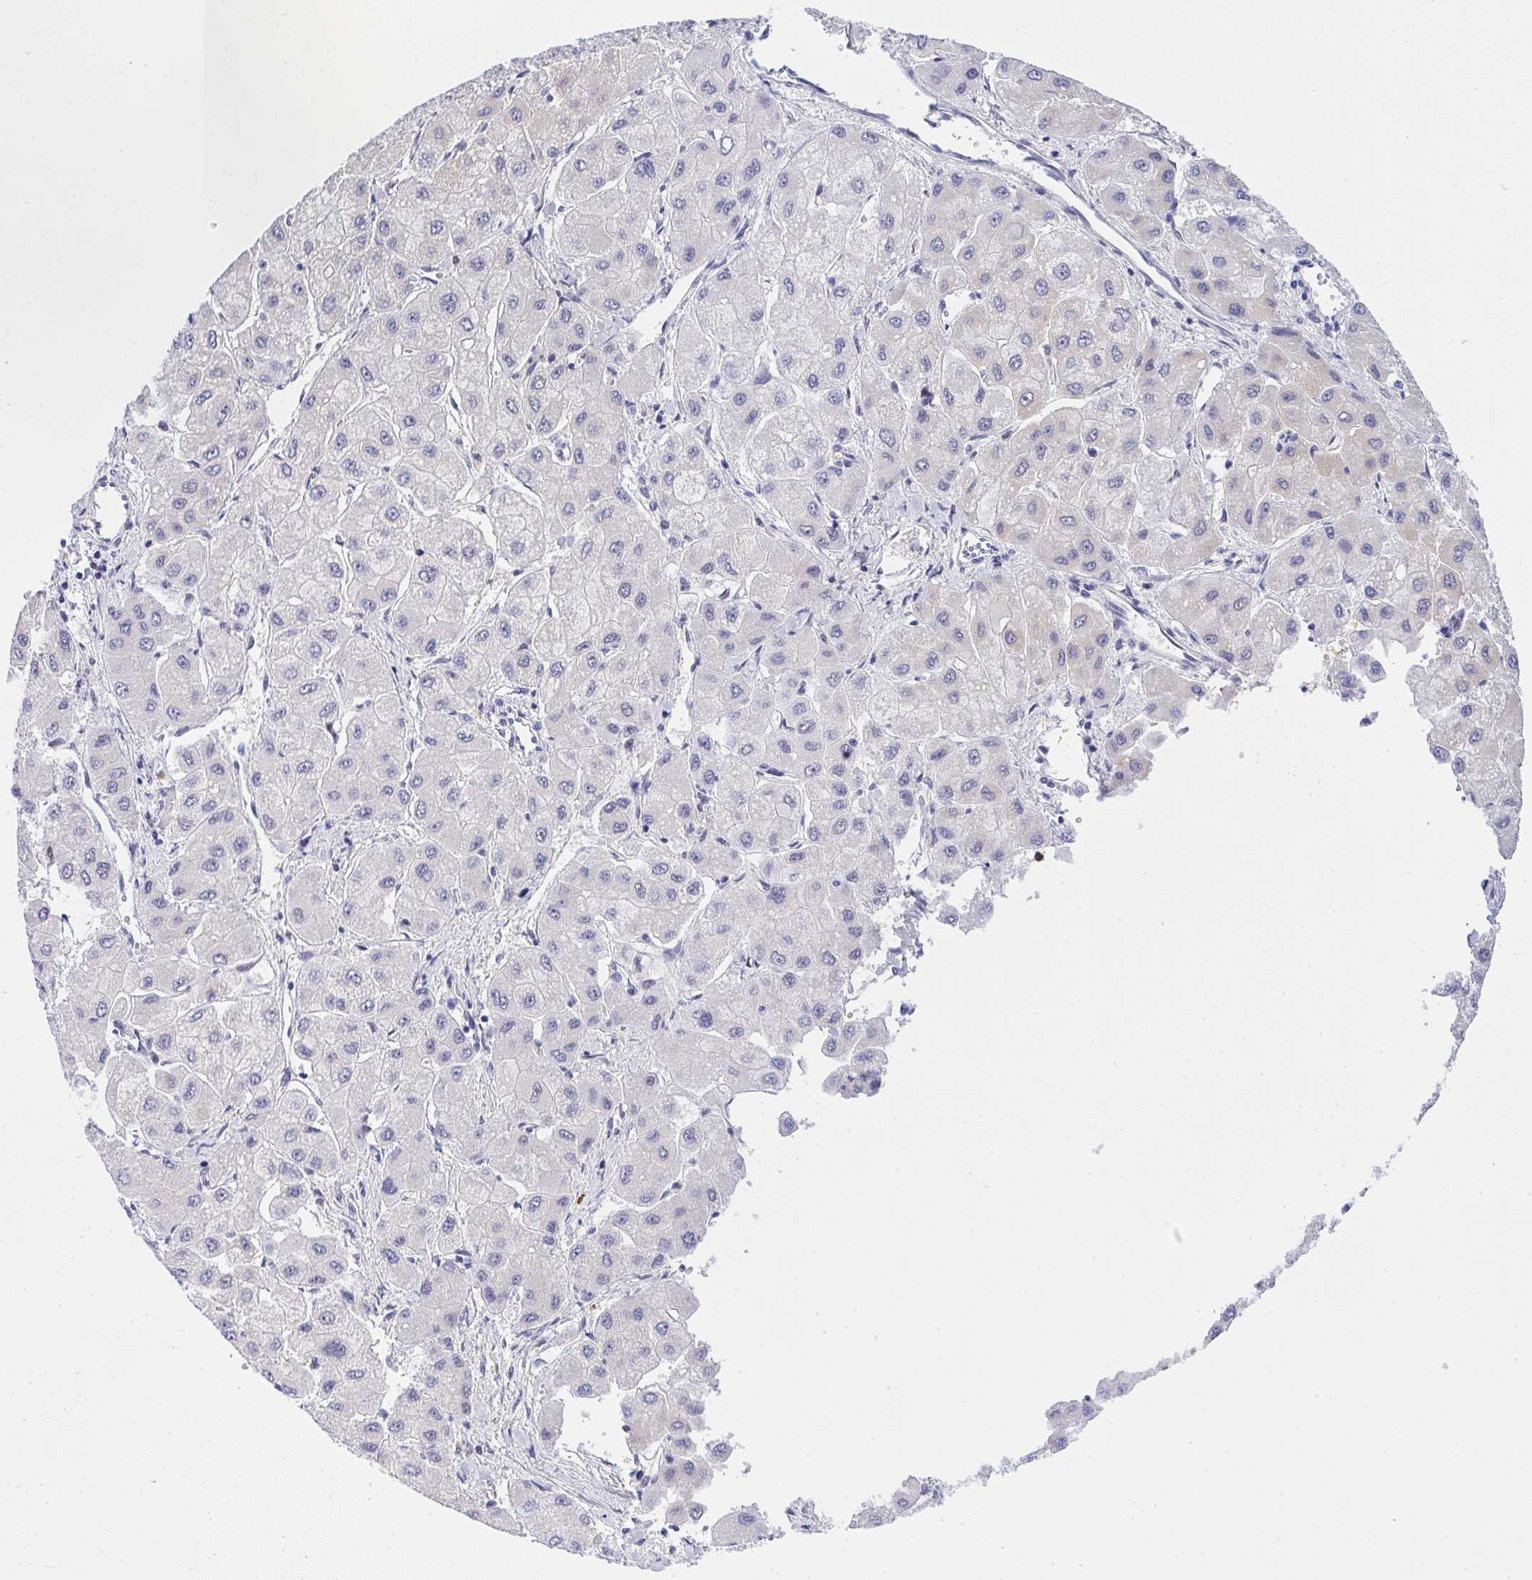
{"staining": {"intensity": "negative", "quantity": "none", "location": "none"}, "tissue": "liver cancer", "cell_type": "Tumor cells", "image_type": "cancer", "snomed": [{"axis": "morphology", "description": "Carcinoma, Hepatocellular, NOS"}, {"axis": "topography", "description": "Liver"}], "caption": "This image is of liver cancer (hepatocellular carcinoma) stained with IHC to label a protein in brown with the nuclei are counter-stained blue. There is no positivity in tumor cells. Nuclei are stained in blue.", "gene": "ZNF554", "patient": {"sex": "male", "age": 40}}